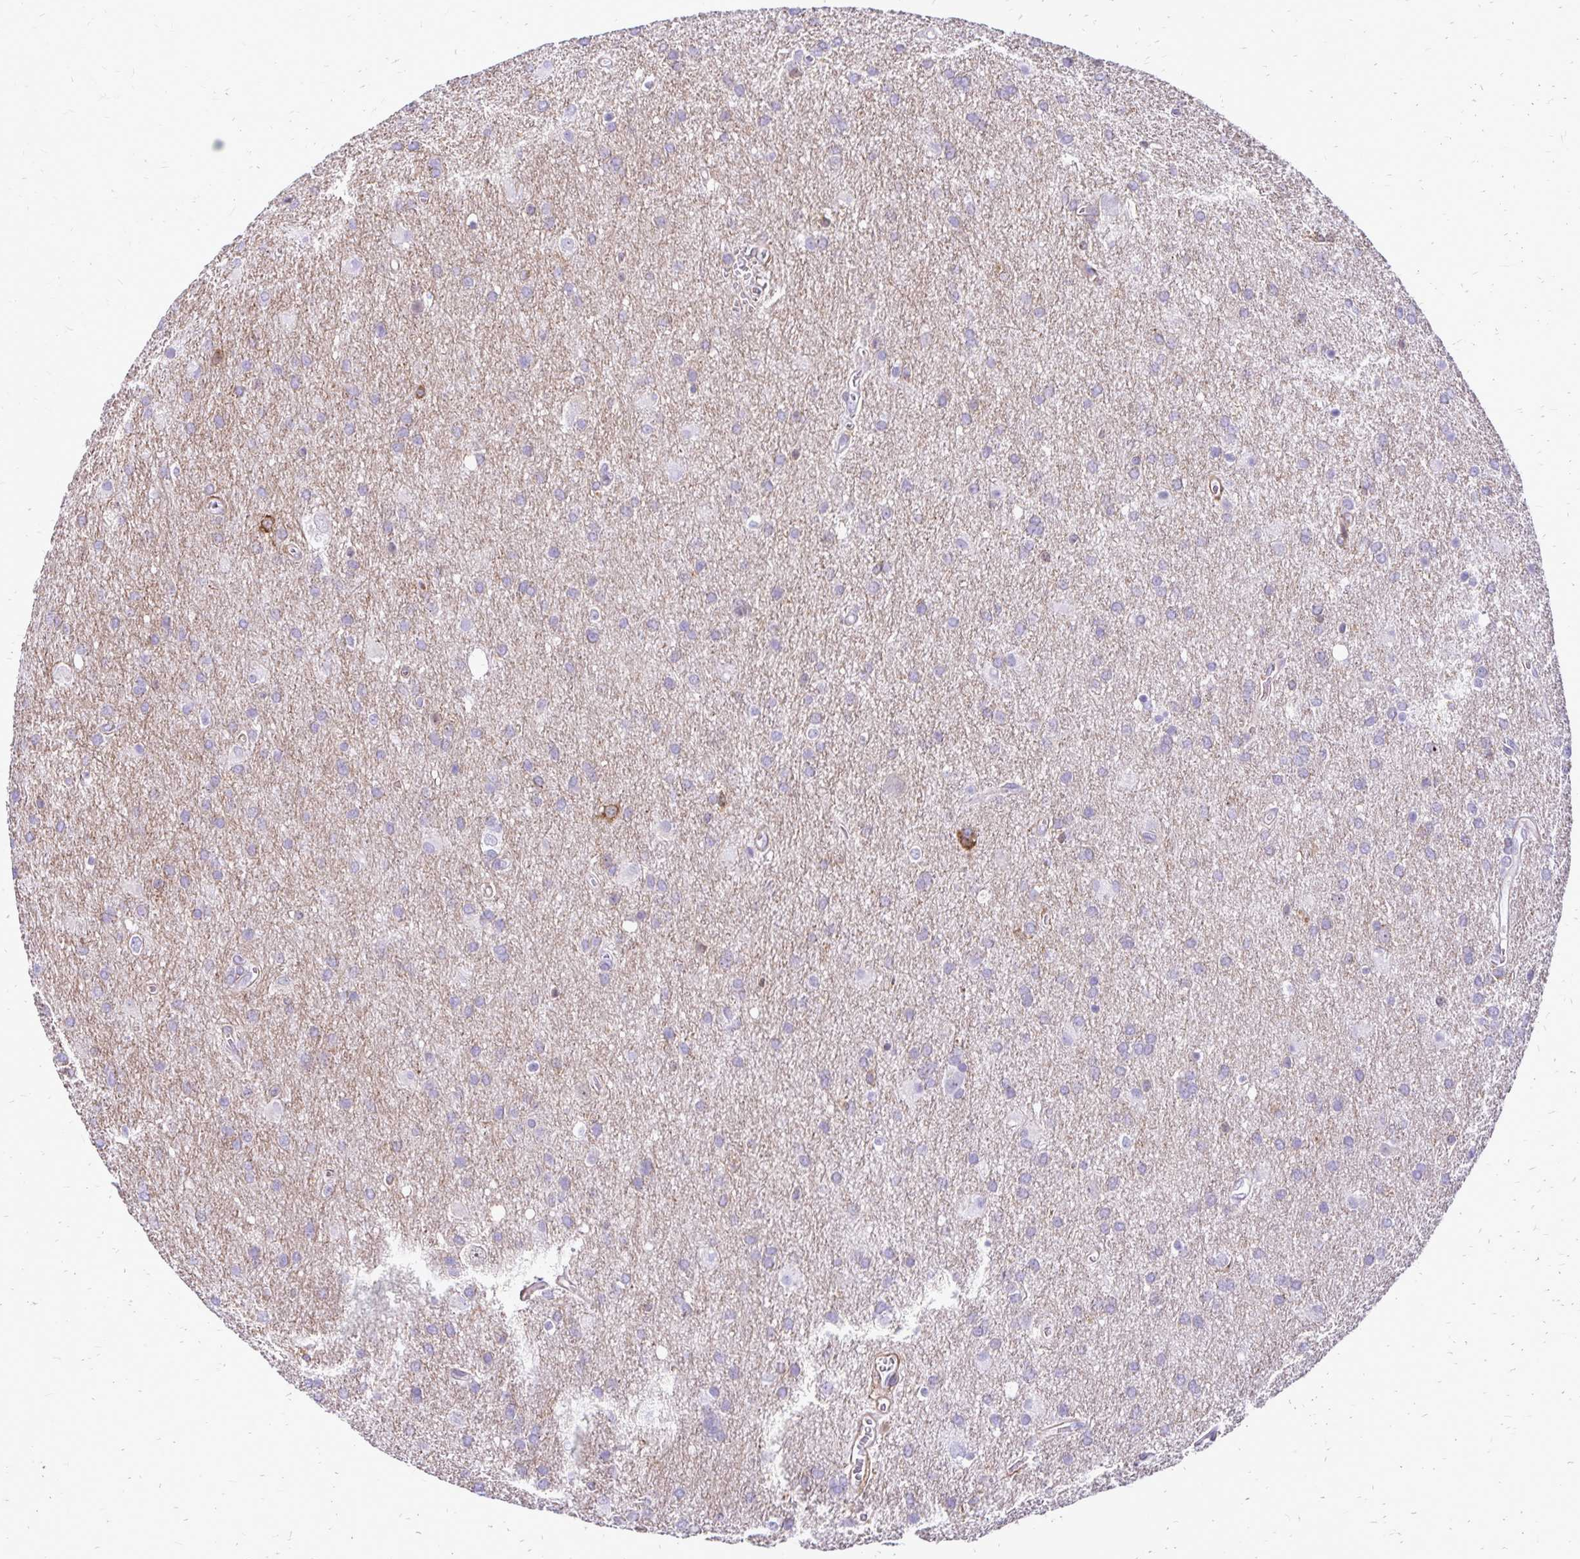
{"staining": {"intensity": "negative", "quantity": "none", "location": "none"}, "tissue": "glioma", "cell_type": "Tumor cells", "image_type": "cancer", "snomed": [{"axis": "morphology", "description": "Glioma, malignant, Low grade"}, {"axis": "topography", "description": "Brain"}], "caption": "IHC photomicrograph of glioma stained for a protein (brown), which displays no positivity in tumor cells.", "gene": "TNS3", "patient": {"sex": "male", "age": 66}}